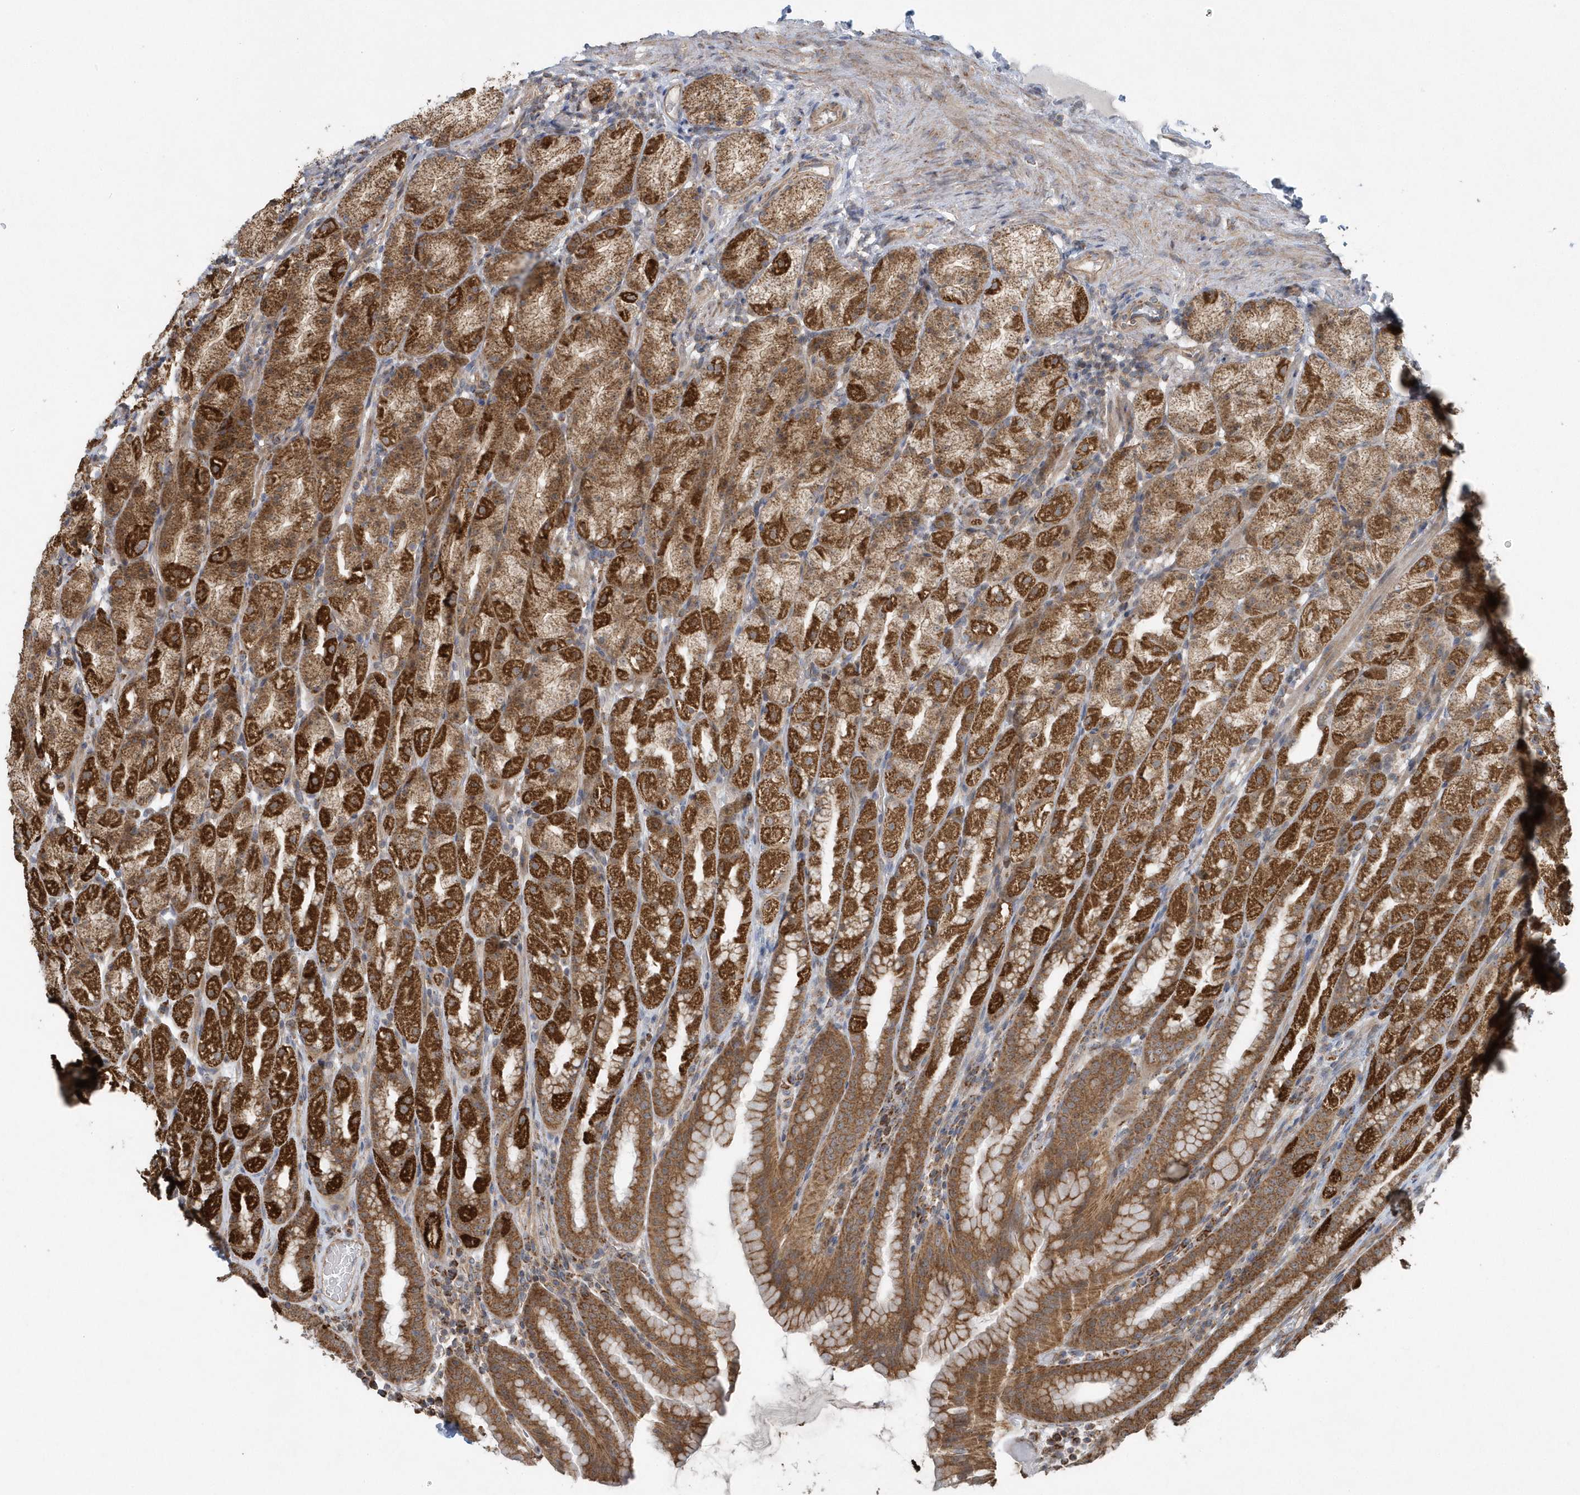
{"staining": {"intensity": "strong", "quantity": ">75%", "location": "cytoplasmic/membranous"}, "tissue": "stomach", "cell_type": "Glandular cells", "image_type": "normal", "snomed": [{"axis": "morphology", "description": "Normal tissue, NOS"}, {"axis": "topography", "description": "Stomach, upper"}], "caption": "IHC photomicrograph of unremarkable human stomach stained for a protein (brown), which exhibits high levels of strong cytoplasmic/membranous staining in approximately >75% of glandular cells.", "gene": "PPP1R7", "patient": {"sex": "male", "age": 68}}